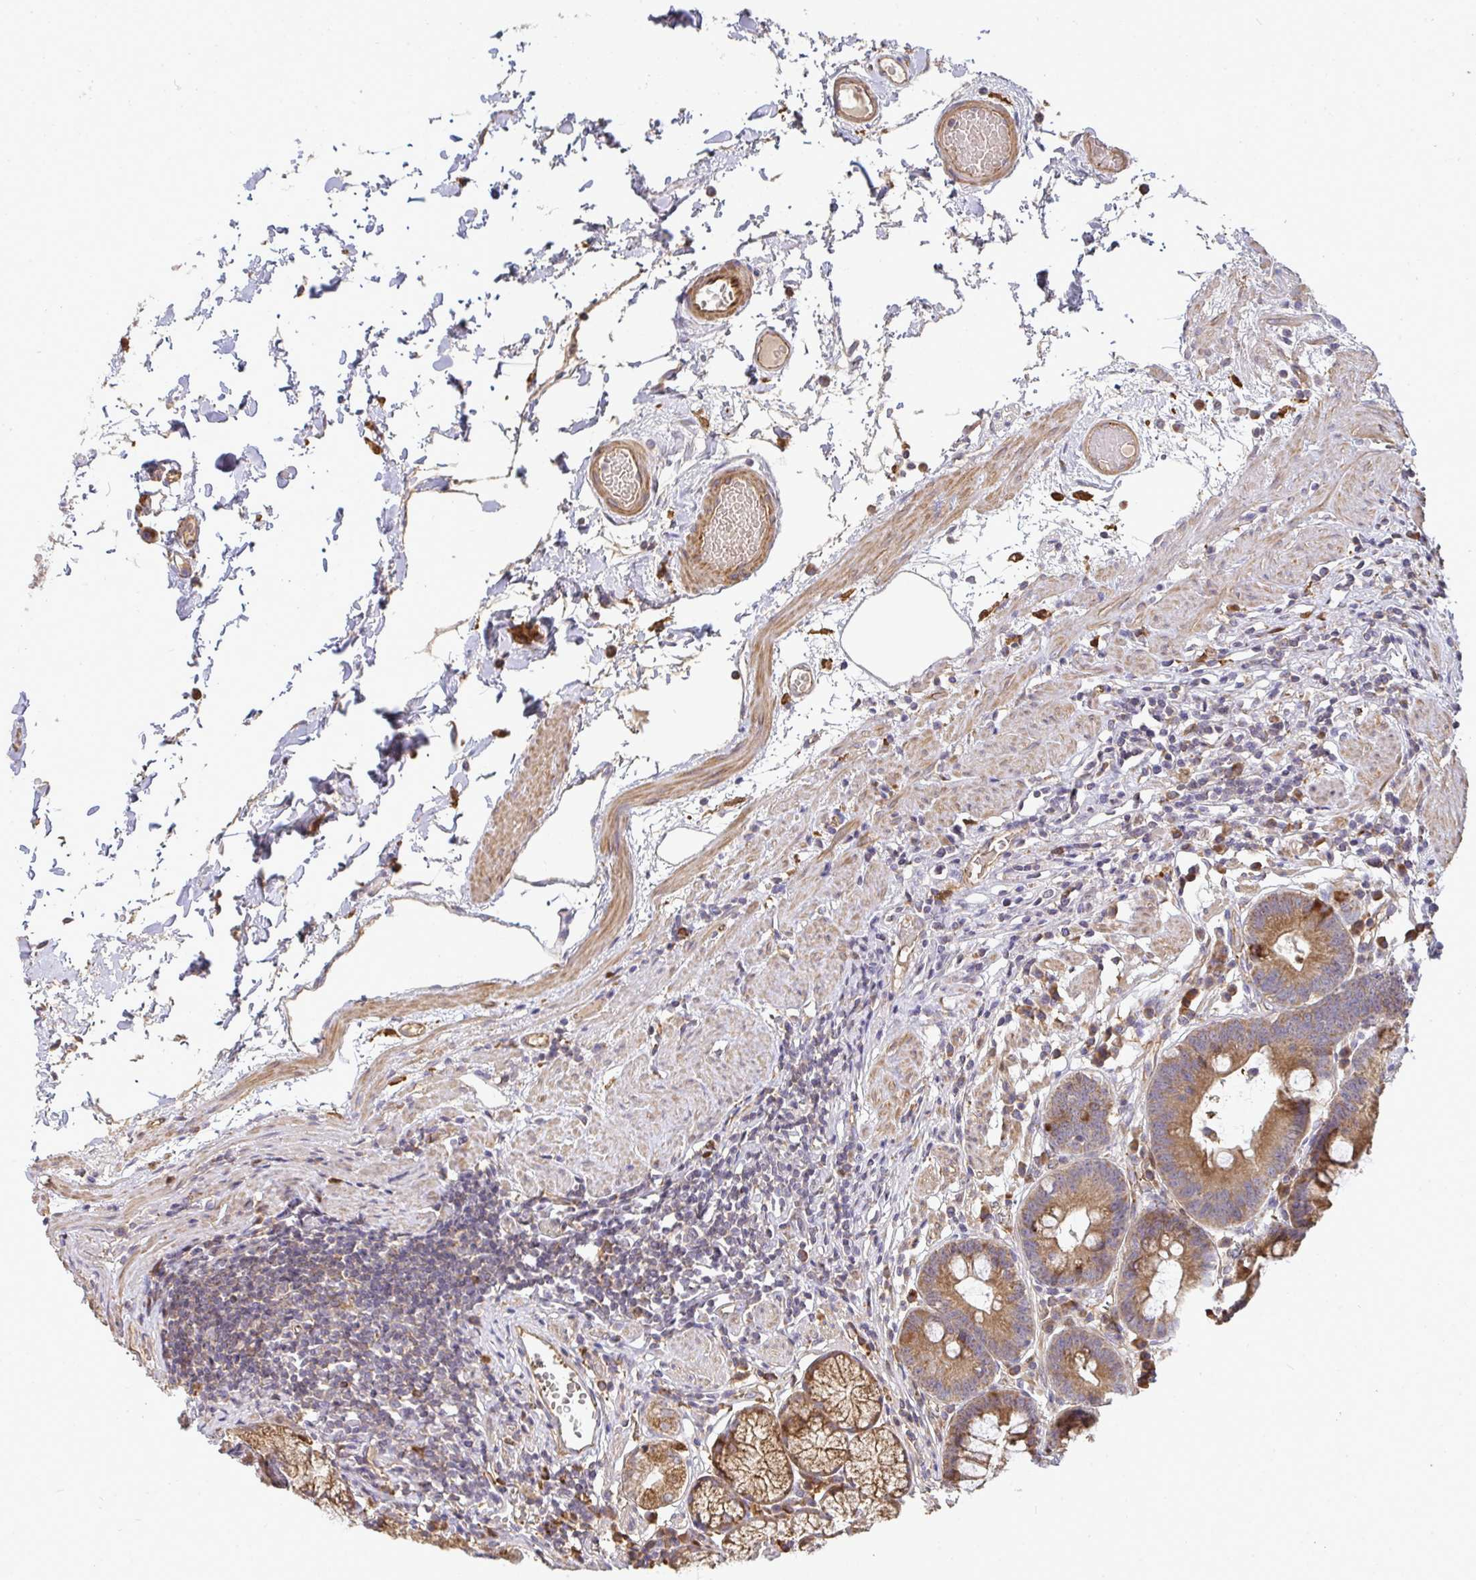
{"staining": {"intensity": "moderate", "quantity": ">75%", "location": "cytoplasmic/membranous"}, "tissue": "stomach", "cell_type": "Glandular cells", "image_type": "normal", "snomed": [{"axis": "morphology", "description": "Normal tissue, NOS"}, {"axis": "topography", "description": "Stomach"}], "caption": "DAB (3,3'-diaminobenzidine) immunohistochemical staining of normal stomach demonstrates moderate cytoplasmic/membranous protein expression in approximately >75% of glandular cells. (Brightfield microscopy of DAB IHC at high magnification).", "gene": "B4GALT6", "patient": {"sex": "male", "age": 55}}